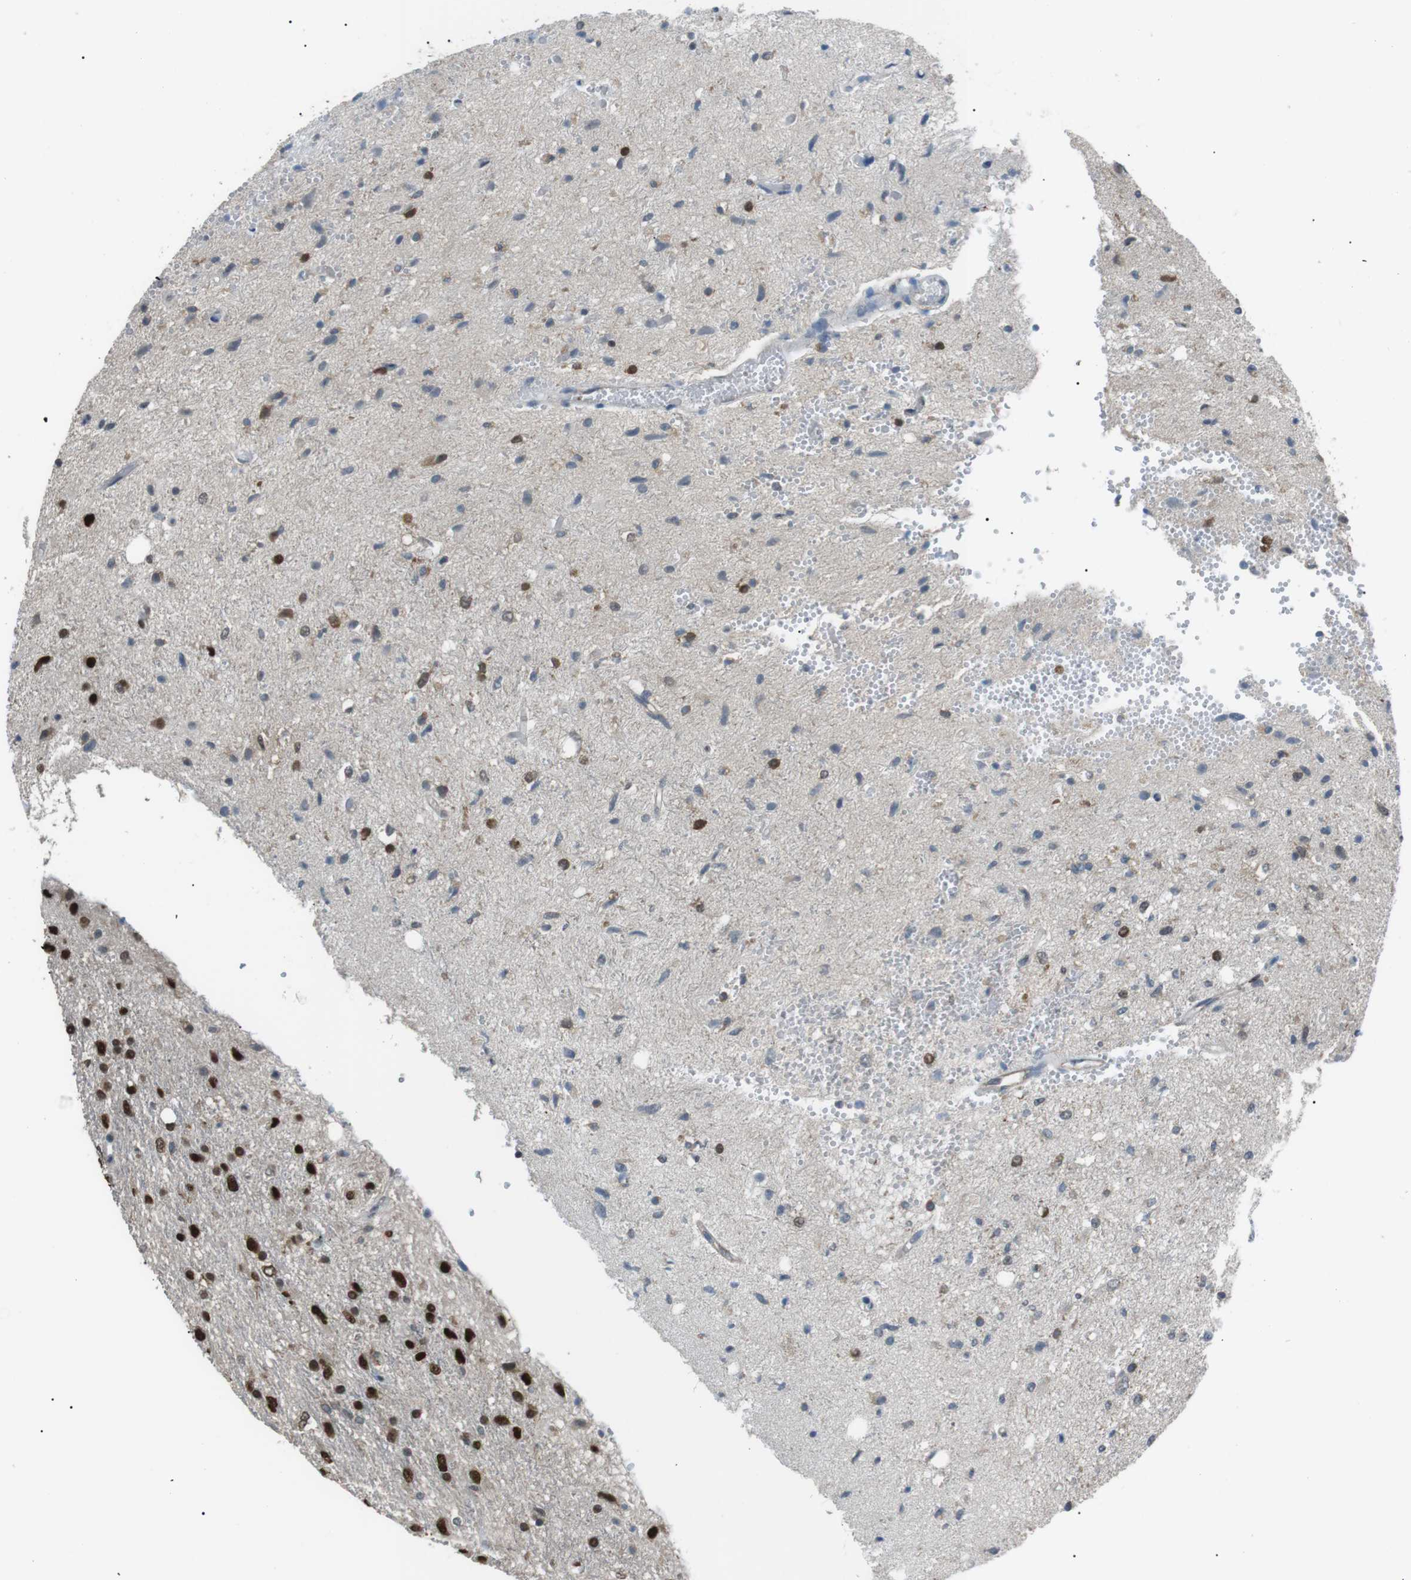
{"staining": {"intensity": "strong", "quantity": "25%-75%", "location": "nuclear"}, "tissue": "glioma", "cell_type": "Tumor cells", "image_type": "cancer", "snomed": [{"axis": "morphology", "description": "Glioma, malignant, Low grade"}, {"axis": "topography", "description": "Brain"}], "caption": "Tumor cells demonstrate high levels of strong nuclear positivity in about 25%-75% of cells in glioma.", "gene": "SRPK2", "patient": {"sex": "male", "age": 77}}